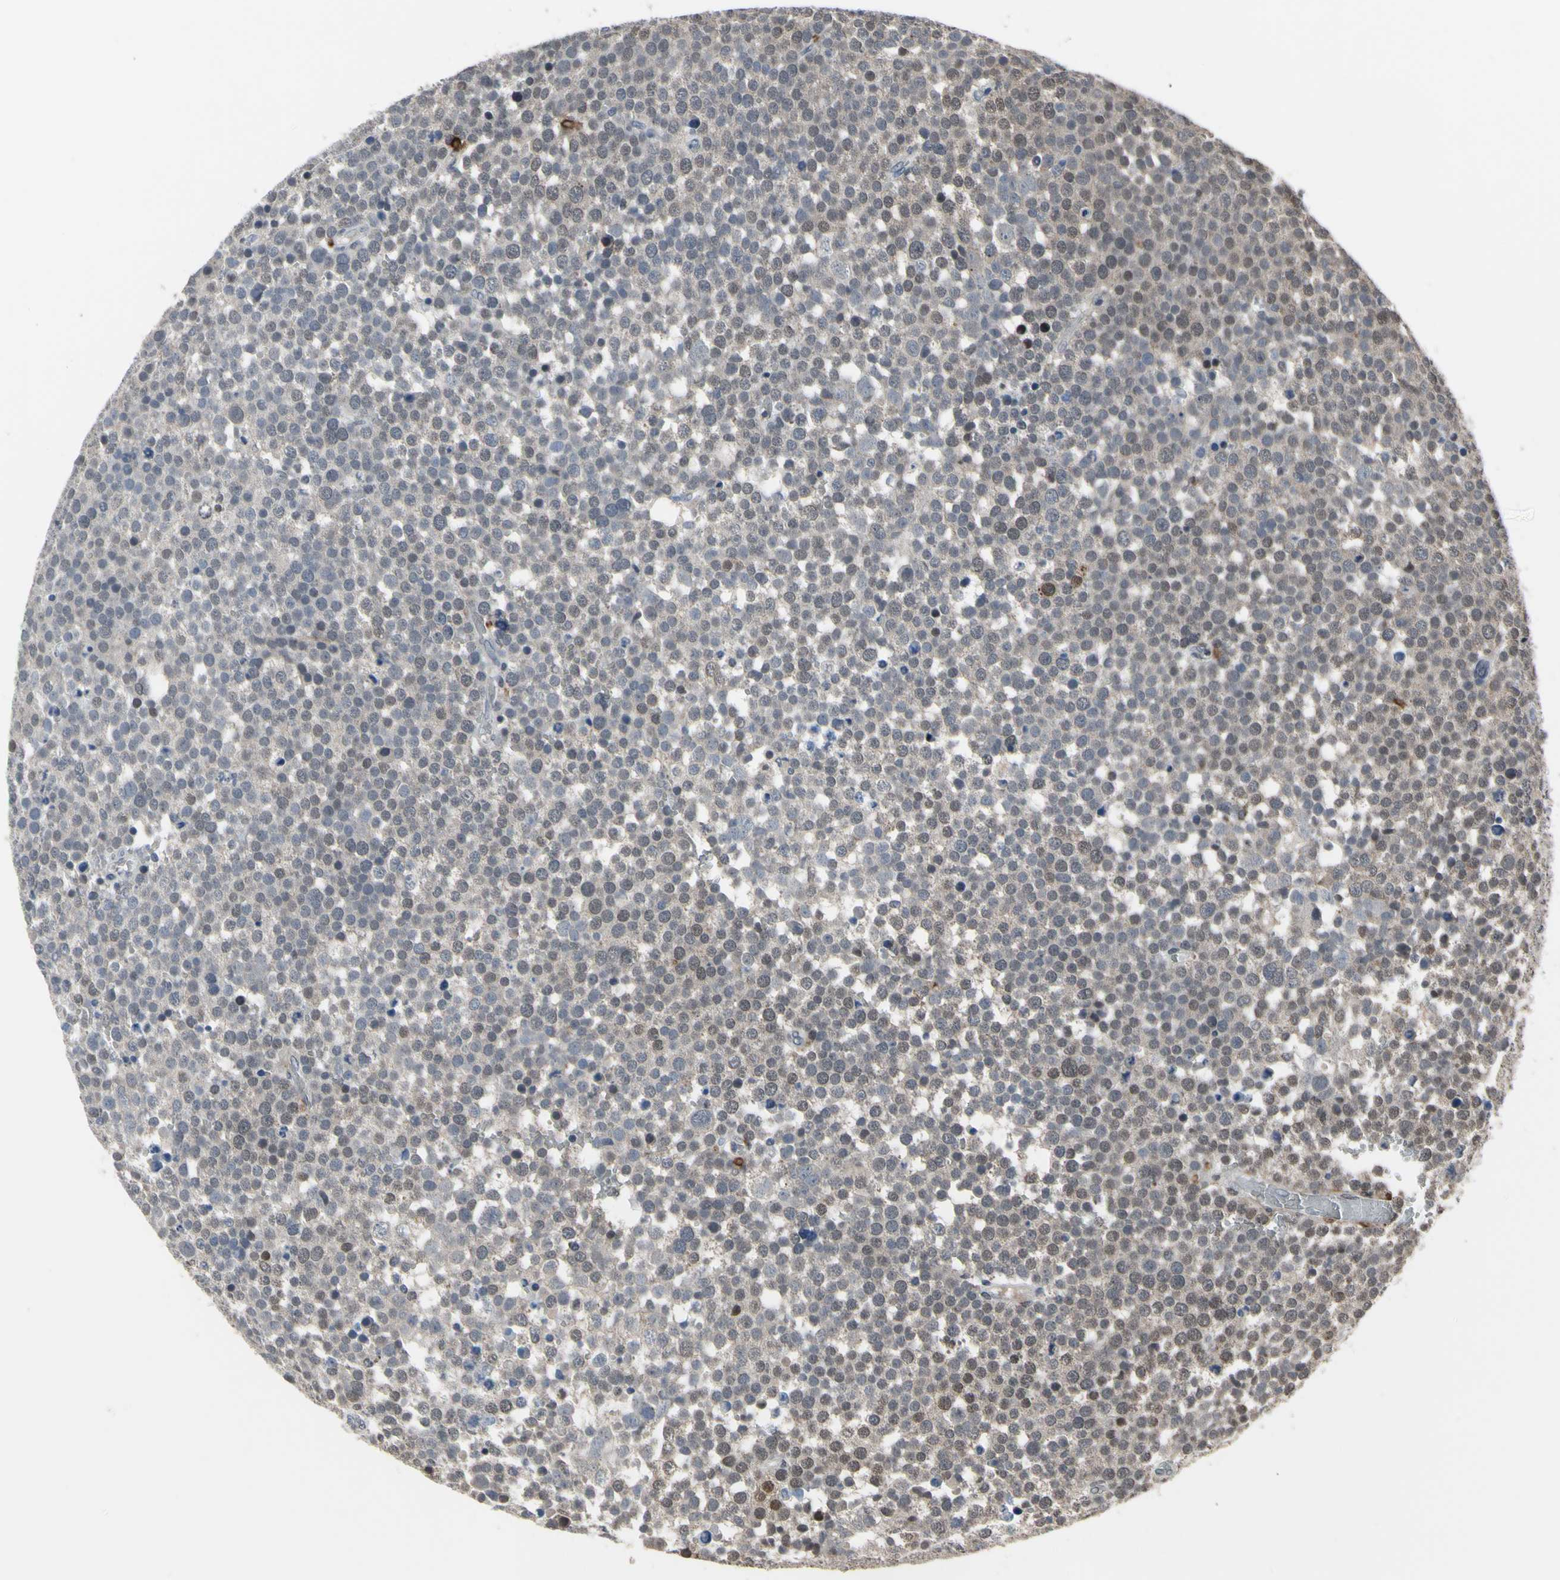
{"staining": {"intensity": "weak", "quantity": "25%-75%", "location": "cytoplasmic/membranous,nuclear"}, "tissue": "testis cancer", "cell_type": "Tumor cells", "image_type": "cancer", "snomed": [{"axis": "morphology", "description": "Seminoma, NOS"}, {"axis": "topography", "description": "Testis"}], "caption": "The immunohistochemical stain shows weak cytoplasmic/membranous and nuclear staining in tumor cells of testis seminoma tissue.", "gene": "ZNF174", "patient": {"sex": "male", "age": 71}}